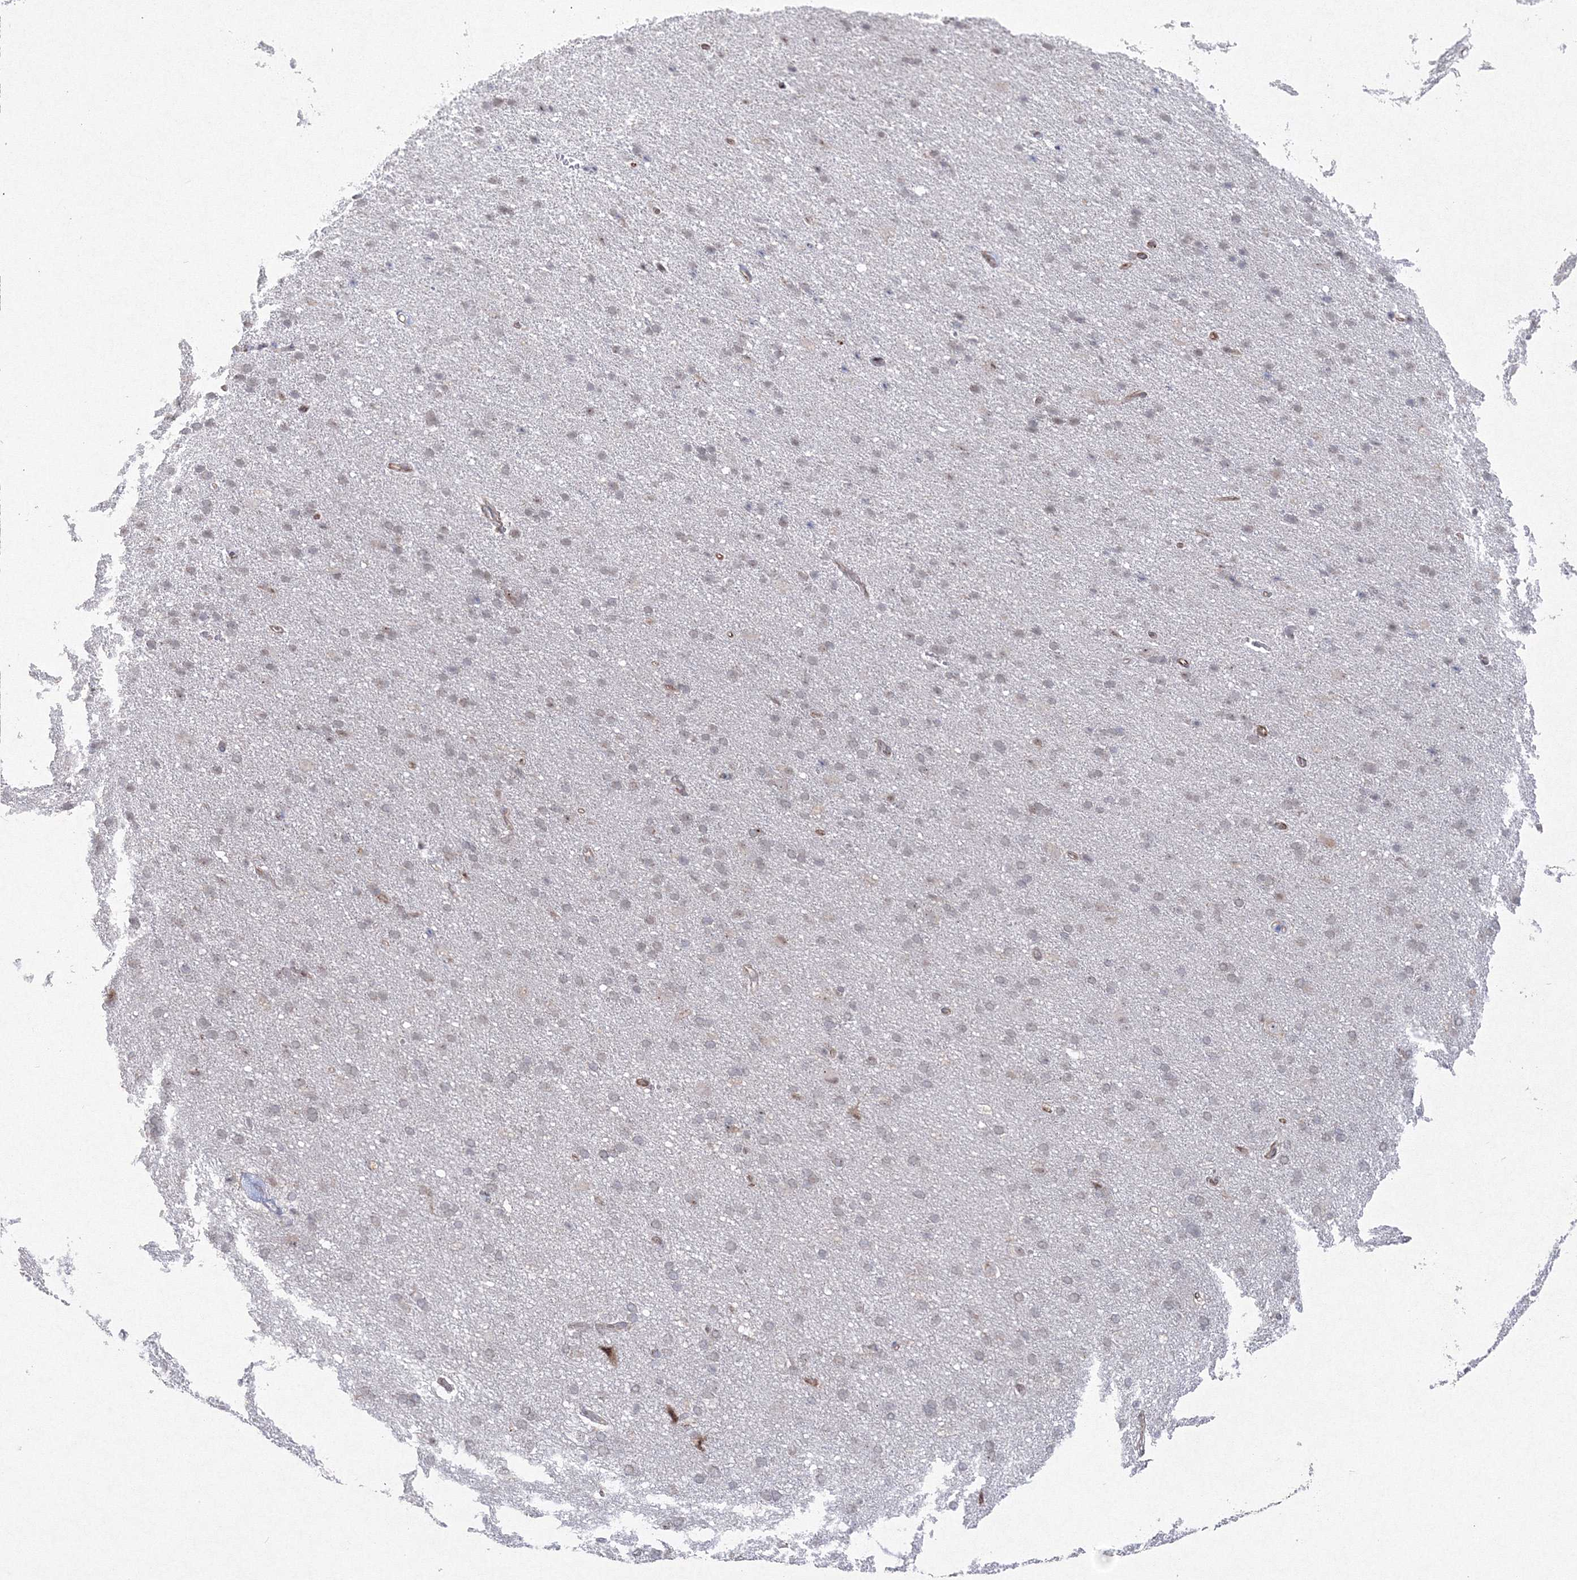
{"staining": {"intensity": "weak", "quantity": ">75%", "location": "cytoplasmic/membranous"}, "tissue": "cerebral cortex", "cell_type": "Endothelial cells", "image_type": "normal", "snomed": [{"axis": "morphology", "description": "Normal tissue, NOS"}, {"axis": "topography", "description": "Cerebral cortex"}], "caption": "Protein analysis of benign cerebral cortex exhibits weak cytoplasmic/membranous expression in approximately >75% of endothelial cells. (brown staining indicates protein expression, while blue staining denotes nuclei).", "gene": "EFCAB12", "patient": {"sex": "male", "age": 62}}